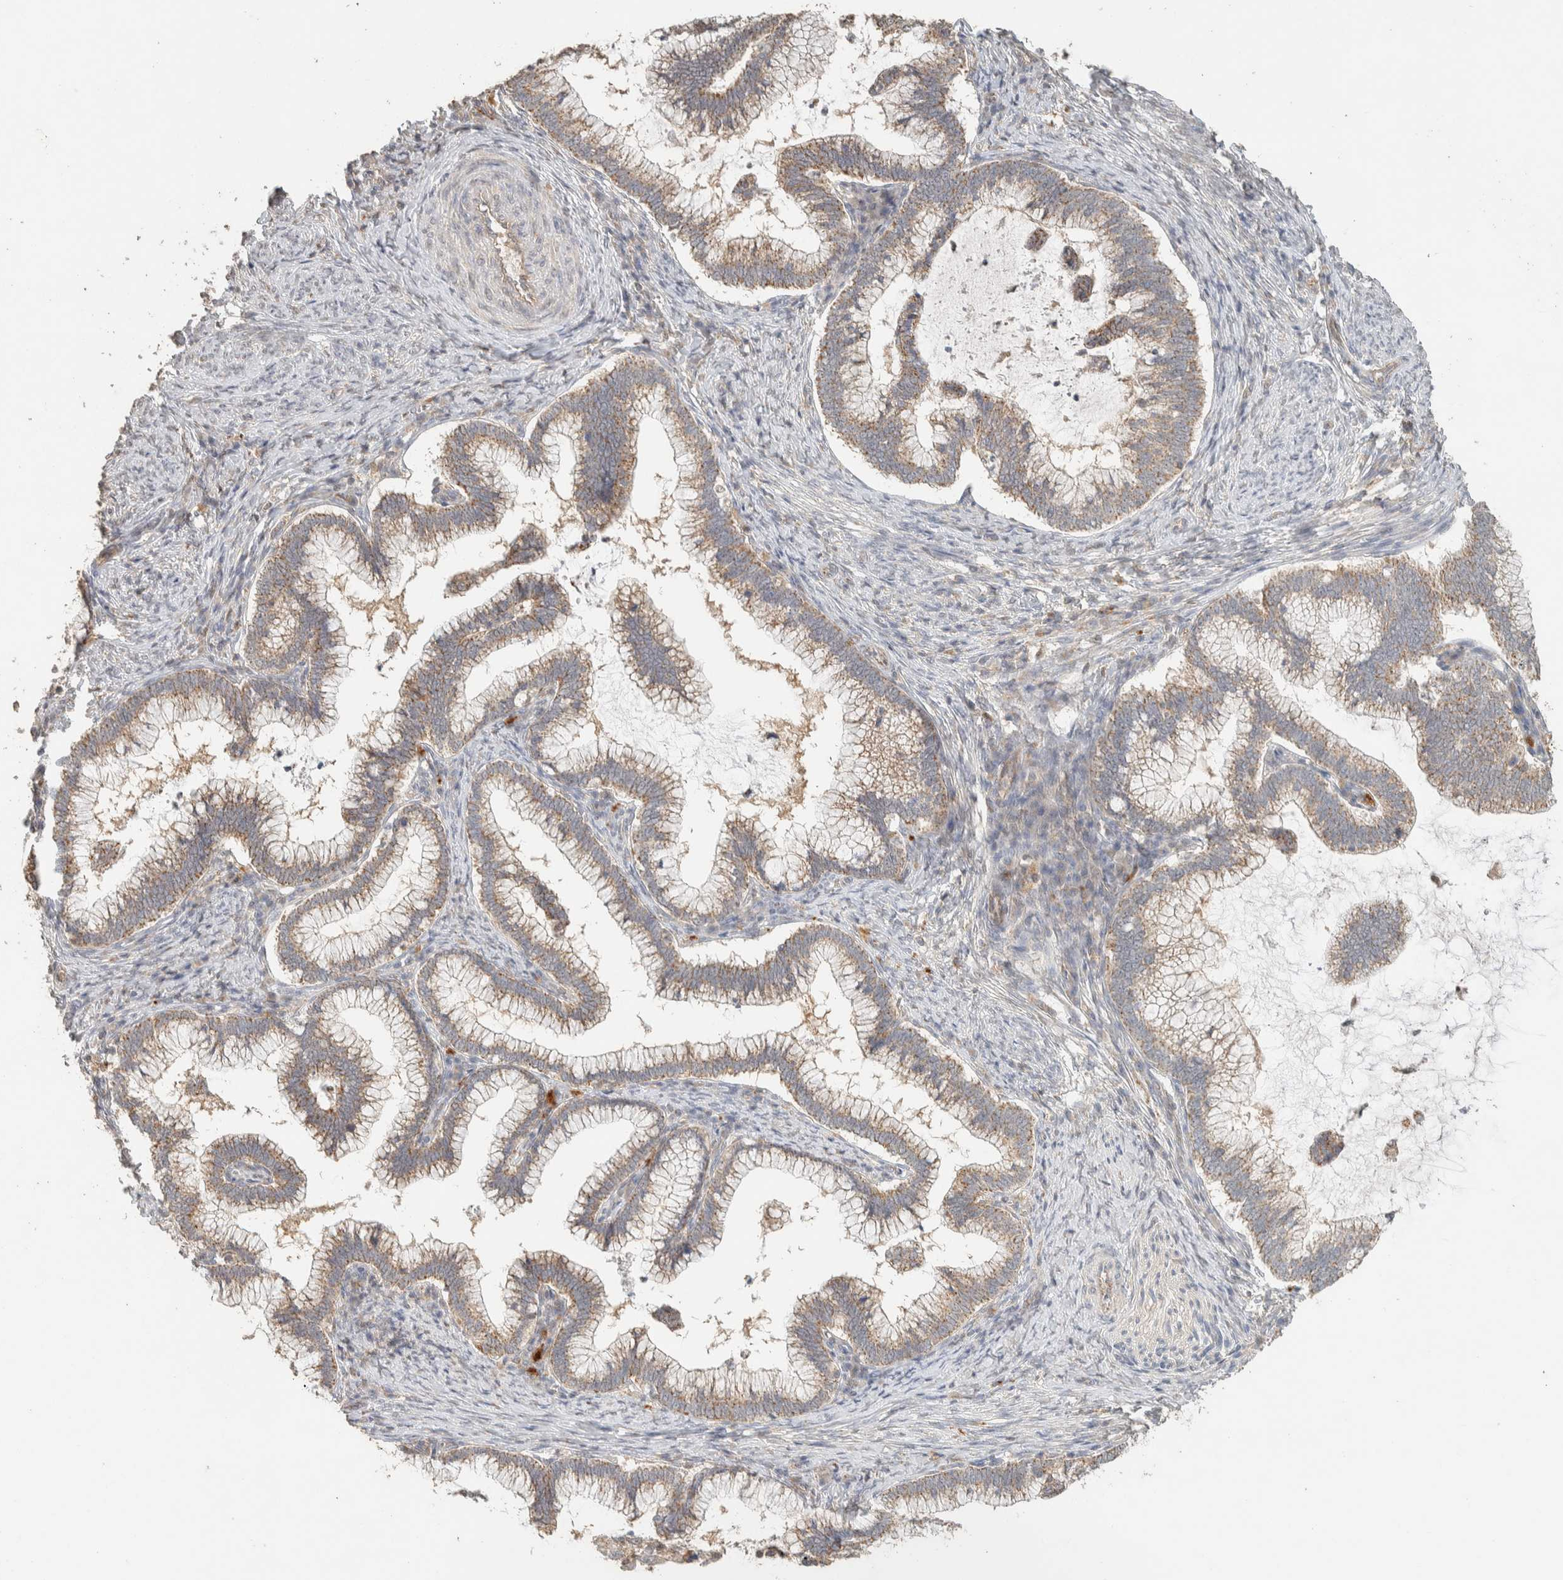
{"staining": {"intensity": "weak", "quantity": ">75%", "location": "cytoplasmic/membranous"}, "tissue": "cervical cancer", "cell_type": "Tumor cells", "image_type": "cancer", "snomed": [{"axis": "morphology", "description": "Adenocarcinoma, NOS"}, {"axis": "topography", "description": "Cervix"}], "caption": "Immunohistochemical staining of adenocarcinoma (cervical) demonstrates weak cytoplasmic/membranous protein expression in about >75% of tumor cells.", "gene": "PDE7B", "patient": {"sex": "female", "age": 36}}